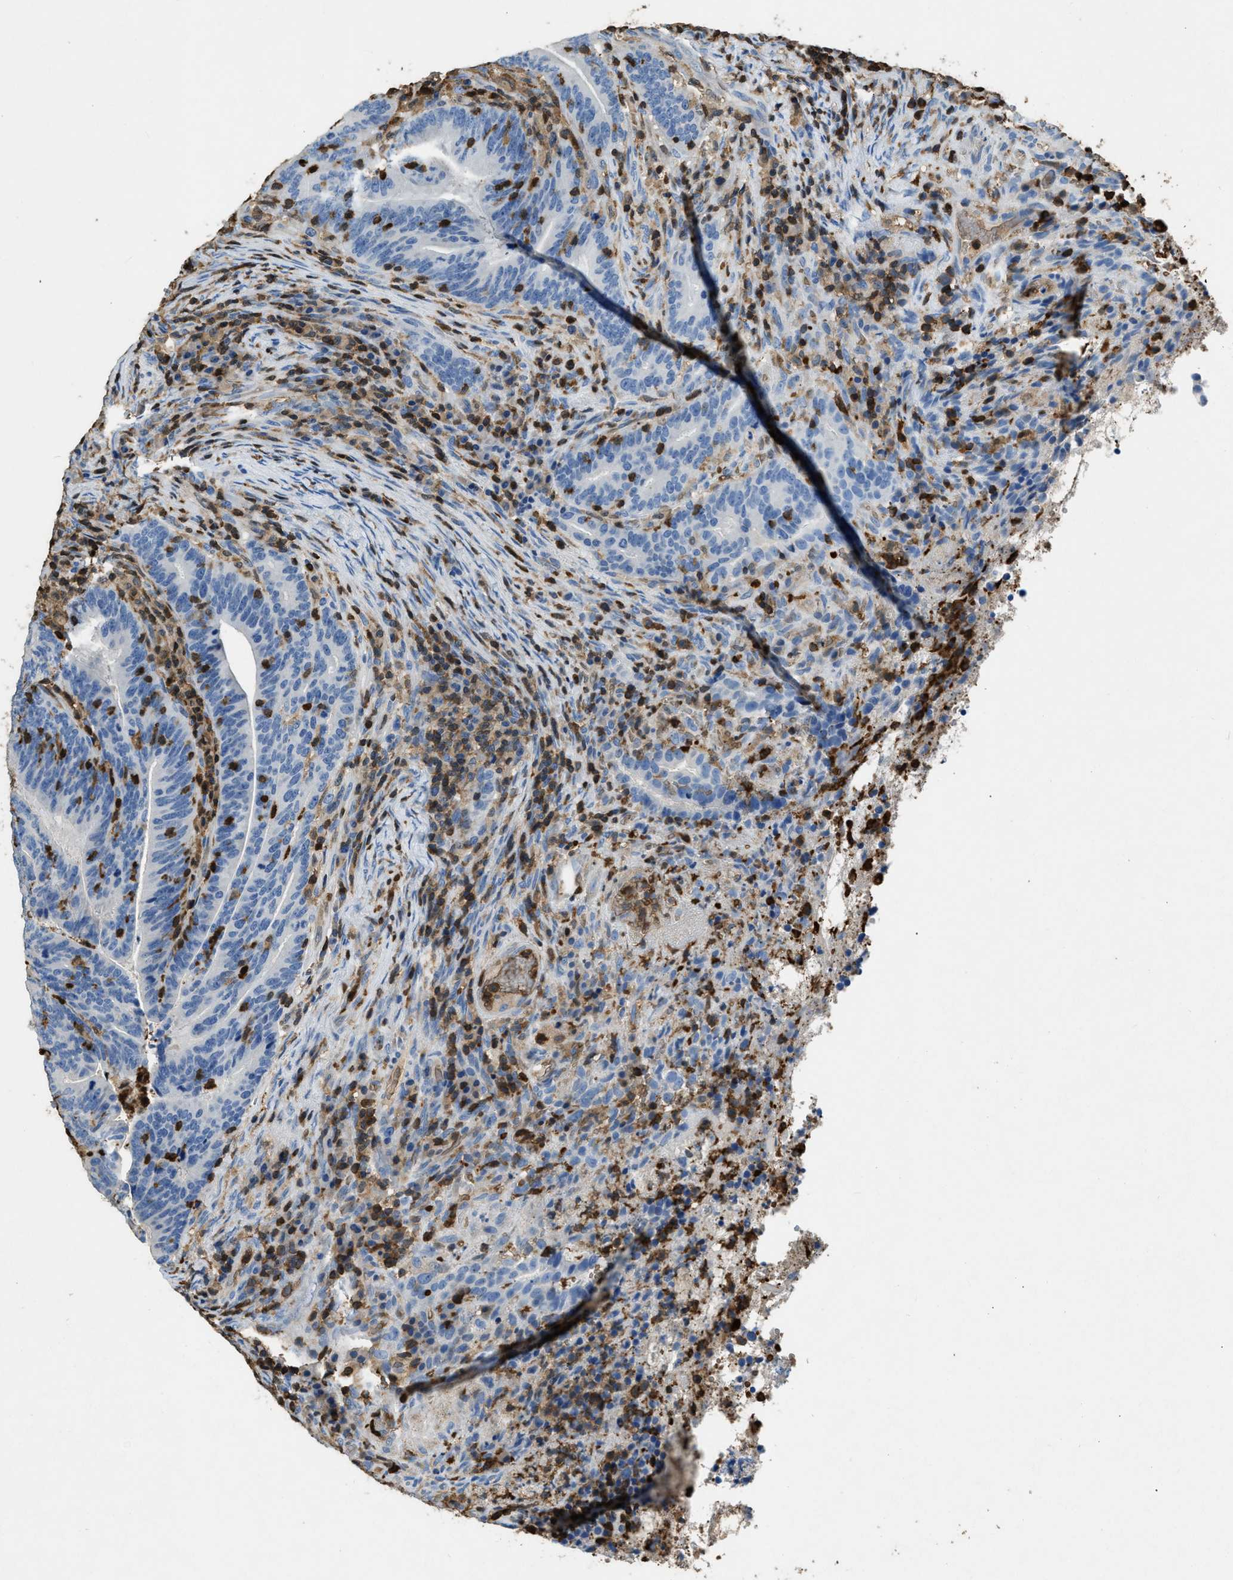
{"staining": {"intensity": "negative", "quantity": "none", "location": "none"}, "tissue": "colorectal cancer", "cell_type": "Tumor cells", "image_type": "cancer", "snomed": [{"axis": "morphology", "description": "Adenocarcinoma, NOS"}, {"axis": "topography", "description": "Colon"}], "caption": "The micrograph reveals no significant positivity in tumor cells of colorectal cancer (adenocarcinoma).", "gene": "ARHGDIB", "patient": {"sex": "female", "age": 66}}